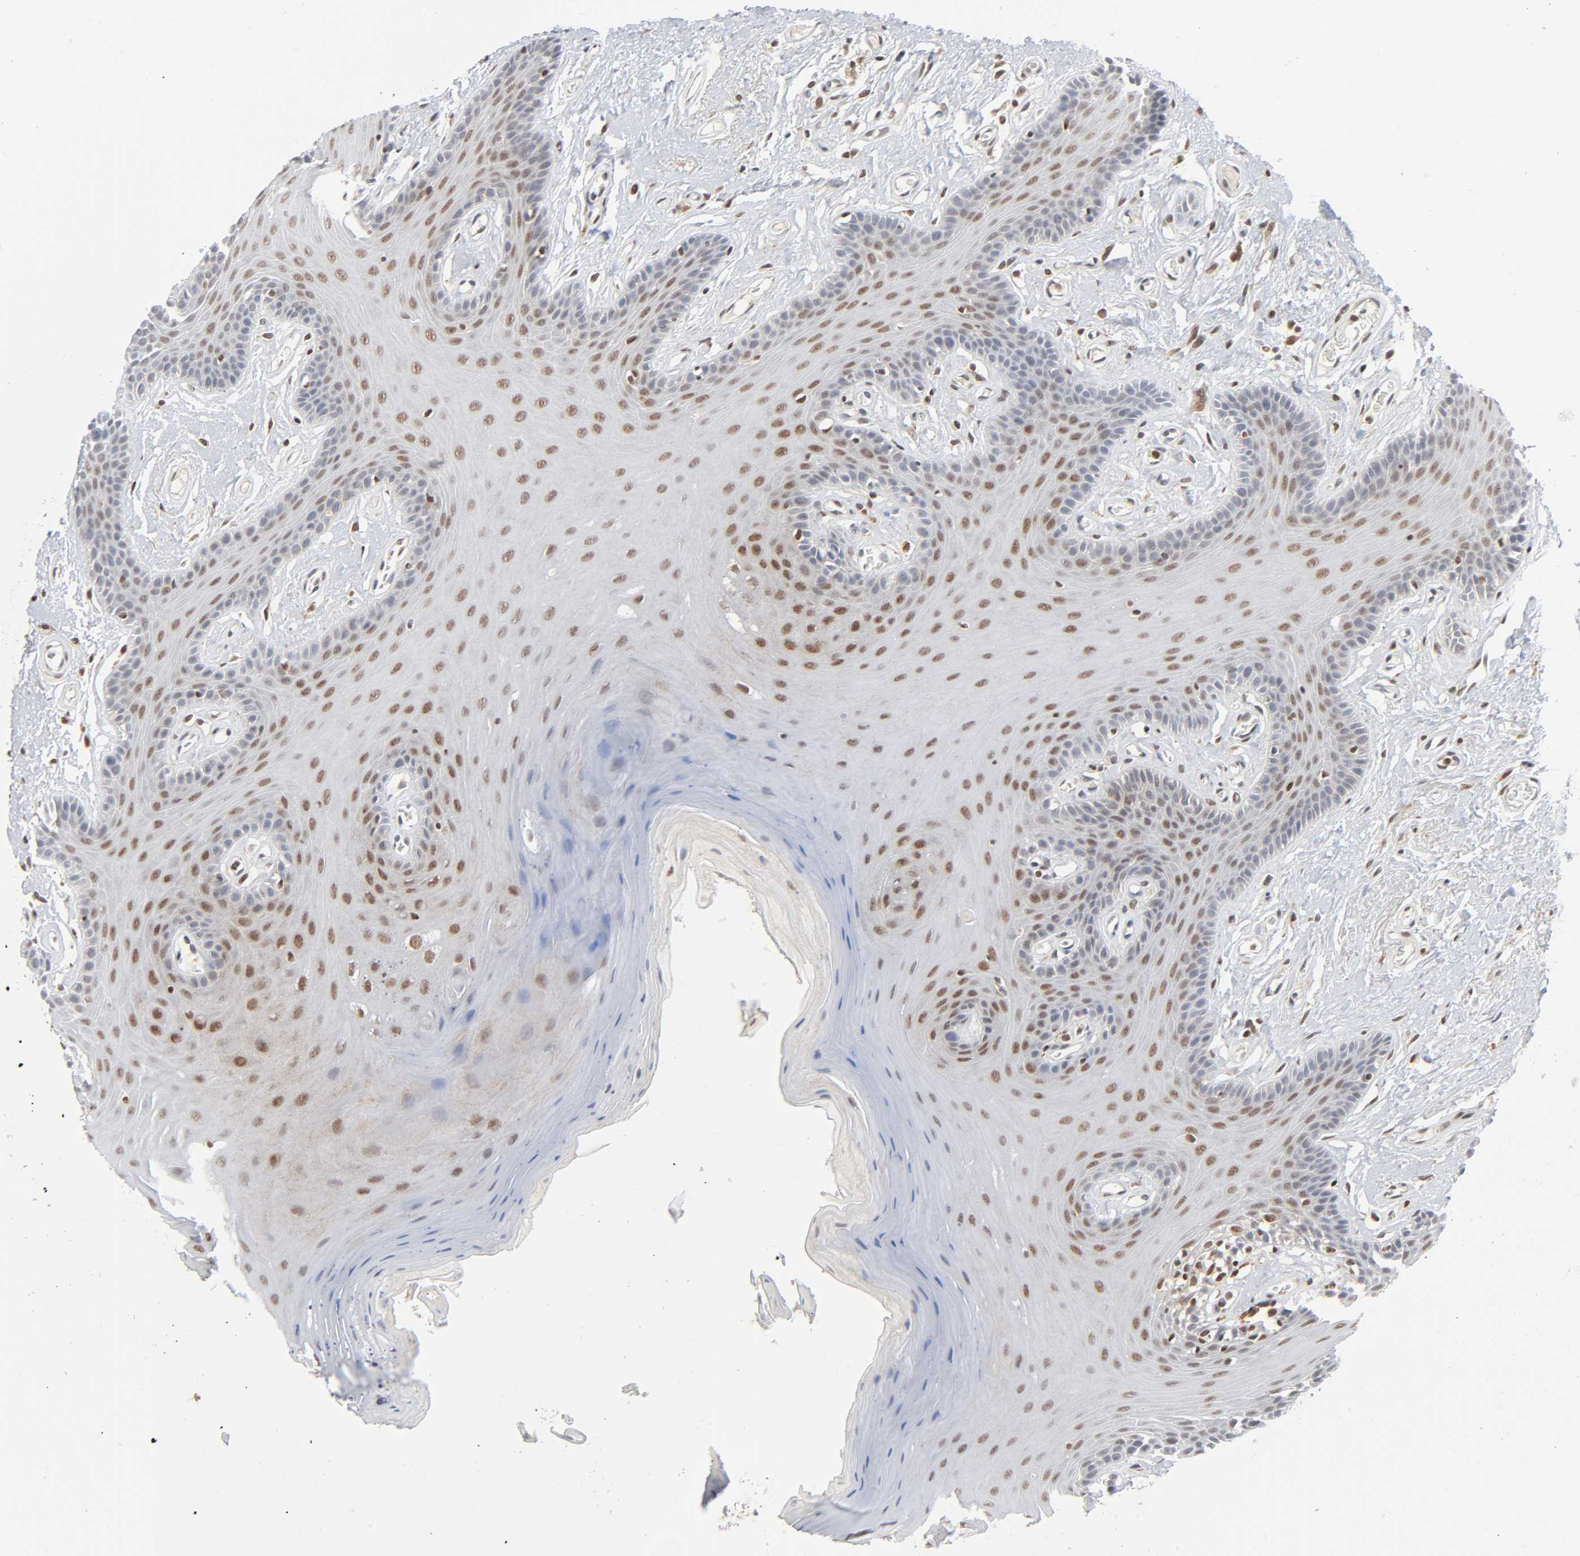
{"staining": {"intensity": "weak", "quantity": "25%-75%", "location": "nuclear"}, "tissue": "oral mucosa", "cell_type": "Squamous epithelial cells", "image_type": "normal", "snomed": [{"axis": "morphology", "description": "Normal tissue, NOS"}, {"axis": "morphology", "description": "Squamous cell carcinoma, NOS"}, {"axis": "topography", "description": "Skeletal muscle"}, {"axis": "topography", "description": "Oral tissue"}, {"axis": "topography", "description": "Head-Neck"}], "caption": "Immunohistochemical staining of benign human oral mucosa reveals low levels of weak nuclear positivity in approximately 25%-75% of squamous epithelial cells.", "gene": "KAT2B", "patient": {"sex": "male", "age": 71}}